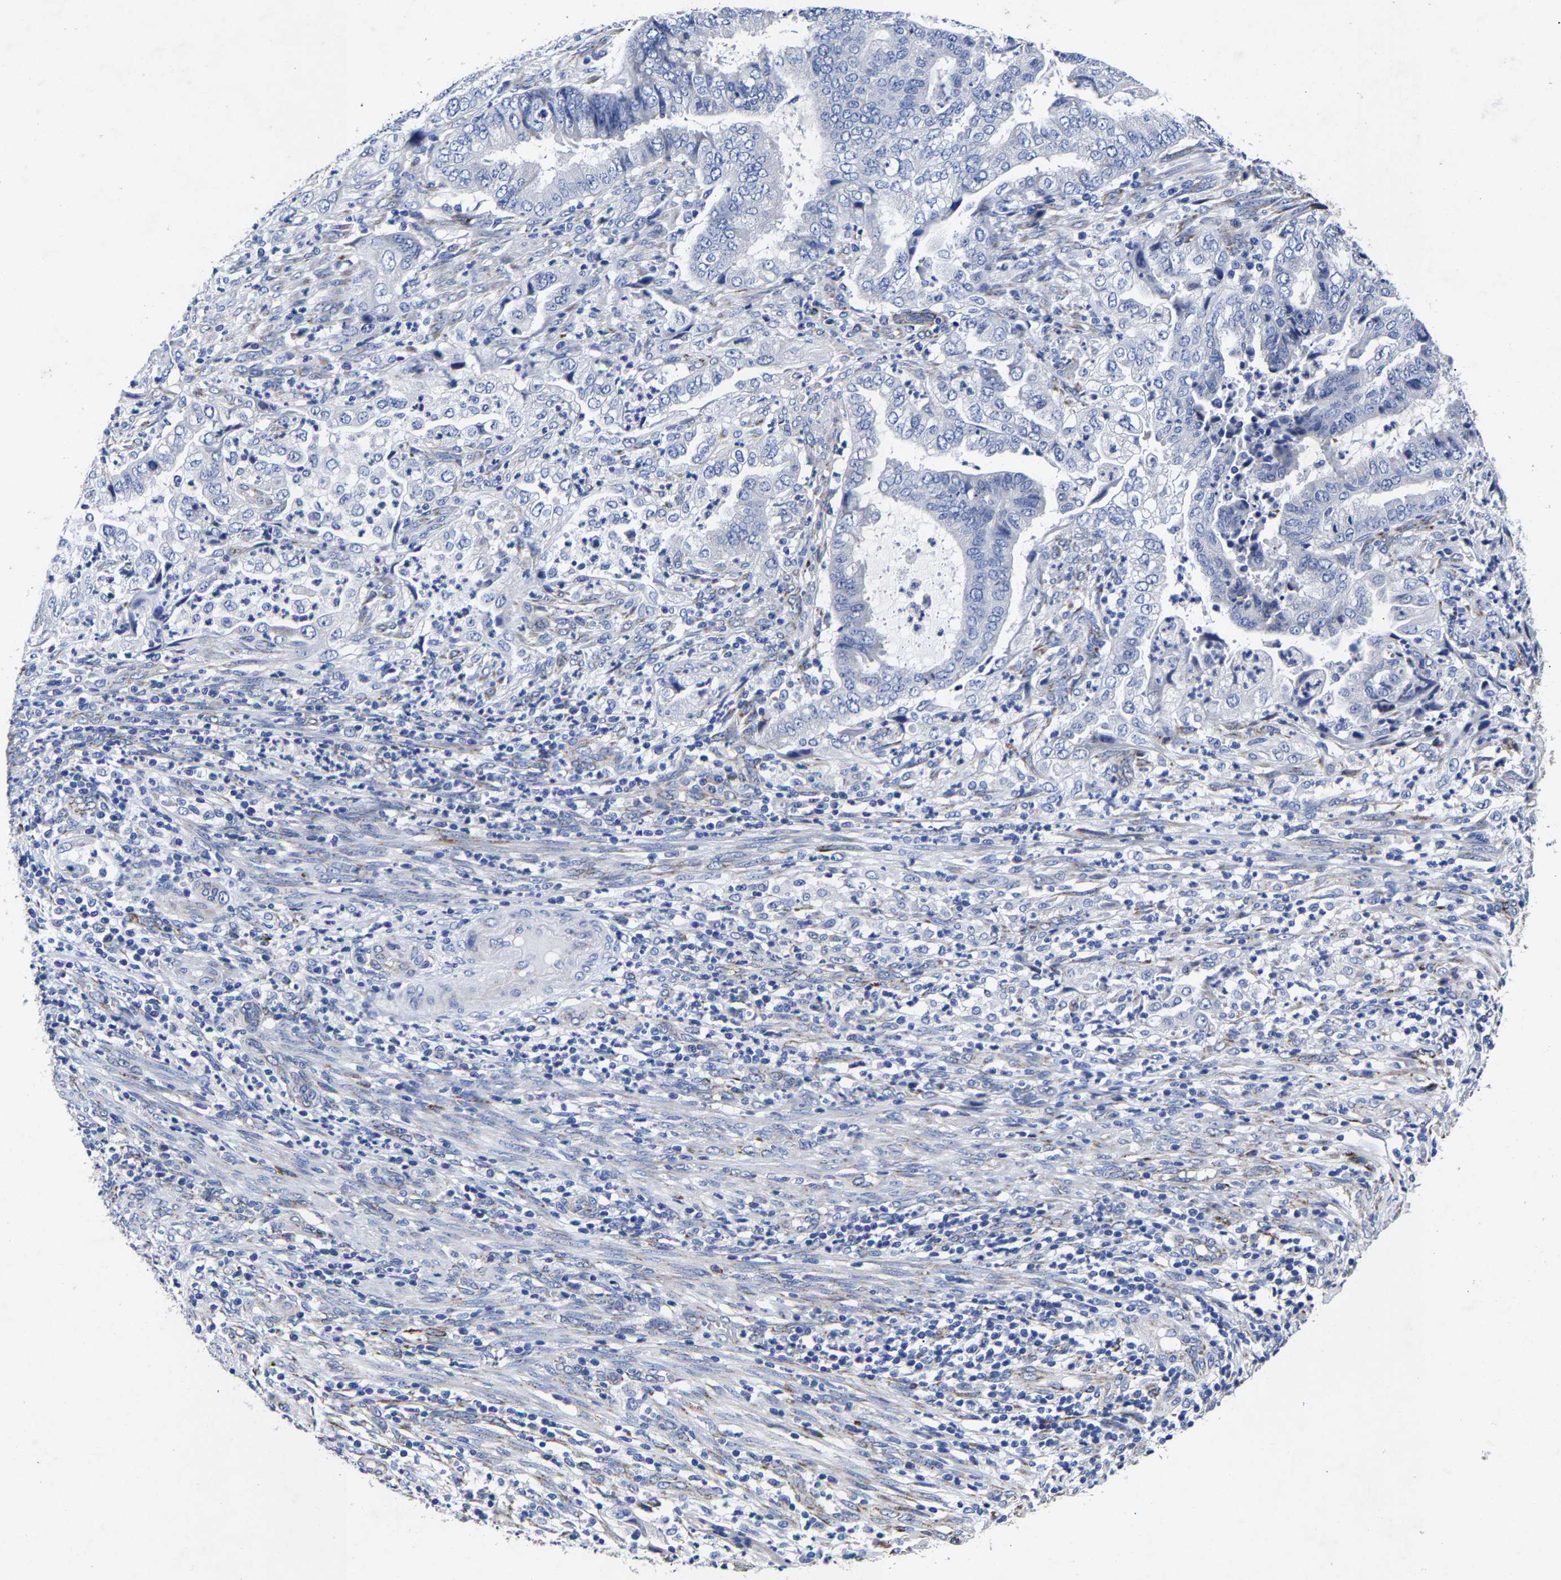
{"staining": {"intensity": "negative", "quantity": "none", "location": "none"}, "tissue": "endometrial cancer", "cell_type": "Tumor cells", "image_type": "cancer", "snomed": [{"axis": "morphology", "description": "Adenocarcinoma, NOS"}, {"axis": "topography", "description": "Endometrium"}], "caption": "Tumor cells show no significant protein expression in endometrial cancer.", "gene": "AASS", "patient": {"sex": "female", "age": 51}}